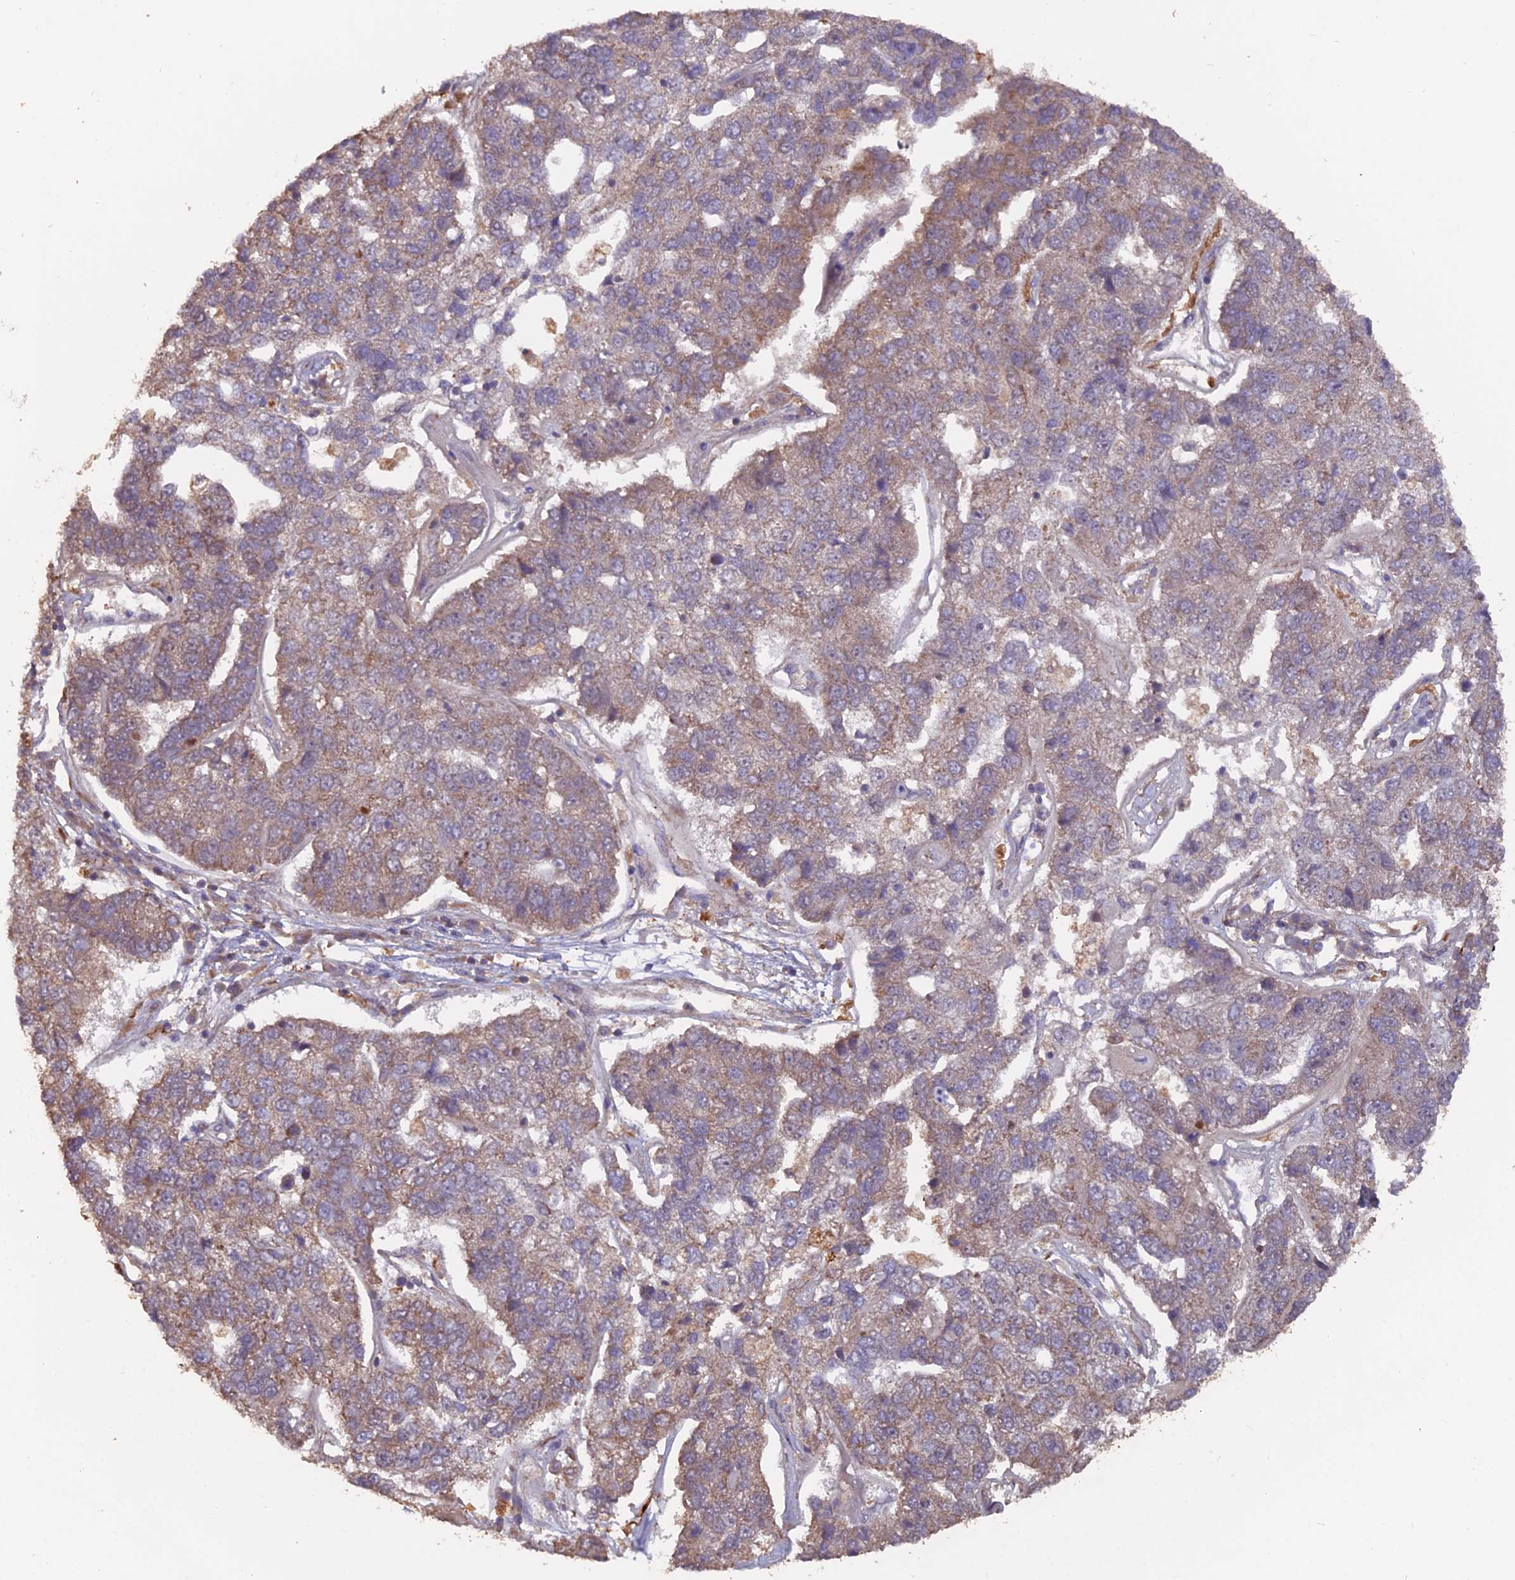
{"staining": {"intensity": "weak", "quantity": "25%-75%", "location": "cytoplasmic/membranous"}, "tissue": "pancreatic cancer", "cell_type": "Tumor cells", "image_type": "cancer", "snomed": [{"axis": "morphology", "description": "Adenocarcinoma, NOS"}, {"axis": "topography", "description": "Pancreas"}], "caption": "High-power microscopy captured an IHC photomicrograph of adenocarcinoma (pancreatic), revealing weak cytoplasmic/membranous staining in about 25%-75% of tumor cells. (Brightfield microscopy of DAB IHC at high magnification).", "gene": "IFT22", "patient": {"sex": "female", "age": 61}}